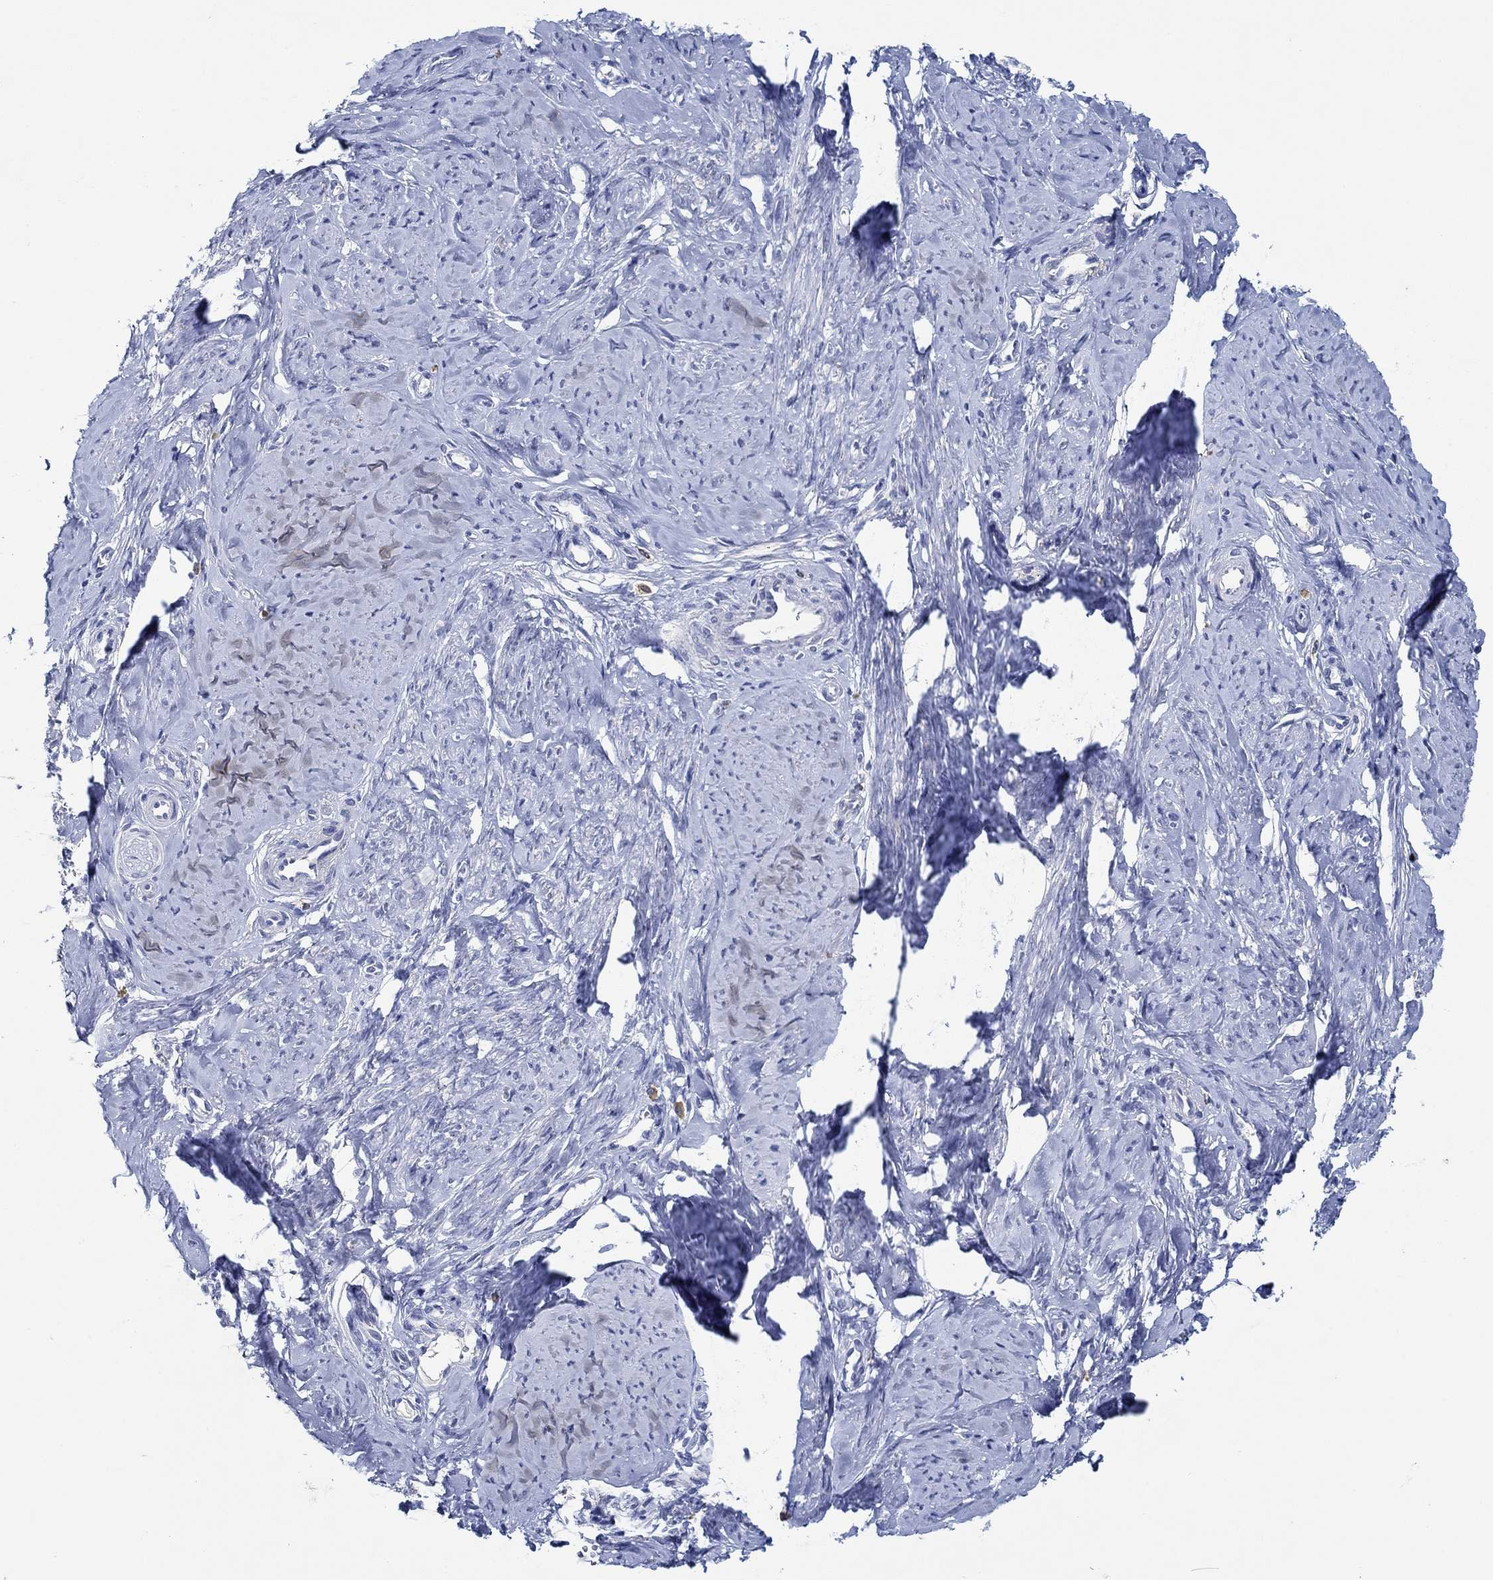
{"staining": {"intensity": "negative", "quantity": "none", "location": "none"}, "tissue": "smooth muscle", "cell_type": "Smooth muscle cells", "image_type": "normal", "snomed": [{"axis": "morphology", "description": "Normal tissue, NOS"}, {"axis": "topography", "description": "Smooth muscle"}], "caption": "Protein analysis of benign smooth muscle reveals no significant positivity in smooth muscle cells.", "gene": "CPM", "patient": {"sex": "female", "age": 48}}